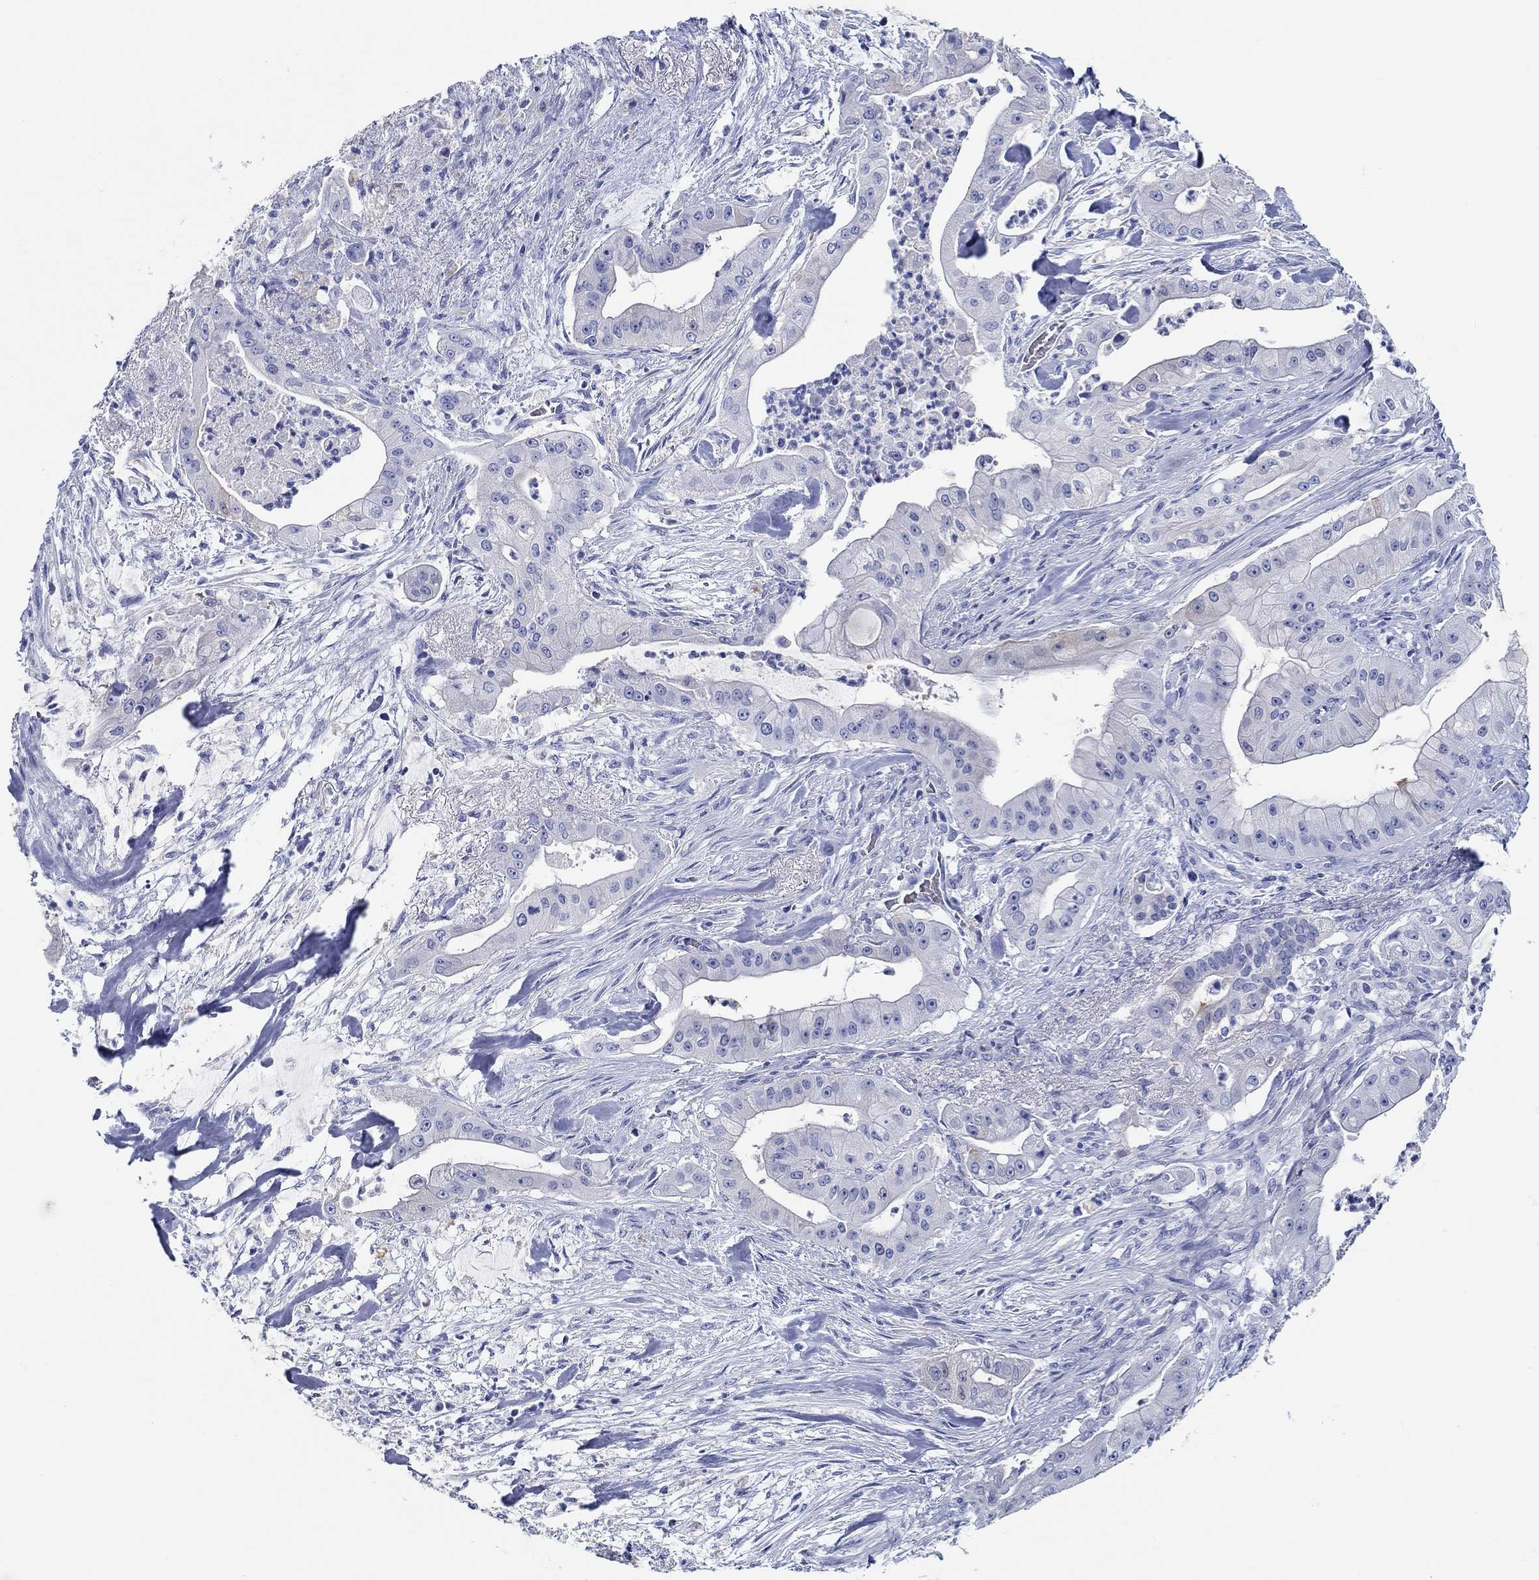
{"staining": {"intensity": "negative", "quantity": "none", "location": "none"}, "tissue": "pancreatic cancer", "cell_type": "Tumor cells", "image_type": "cancer", "snomed": [{"axis": "morphology", "description": "Normal tissue, NOS"}, {"axis": "morphology", "description": "Inflammation, NOS"}, {"axis": "morphology", "description": "Adenocarcinoma, NOS"}, {"axis": "topography", "description": "Pancreas"}], "caption": "There is no significant positivity in tumor cells of pancreatic cancer.", "gene": "FBXO2", "patient": {"sex": "male", "age": 57}}